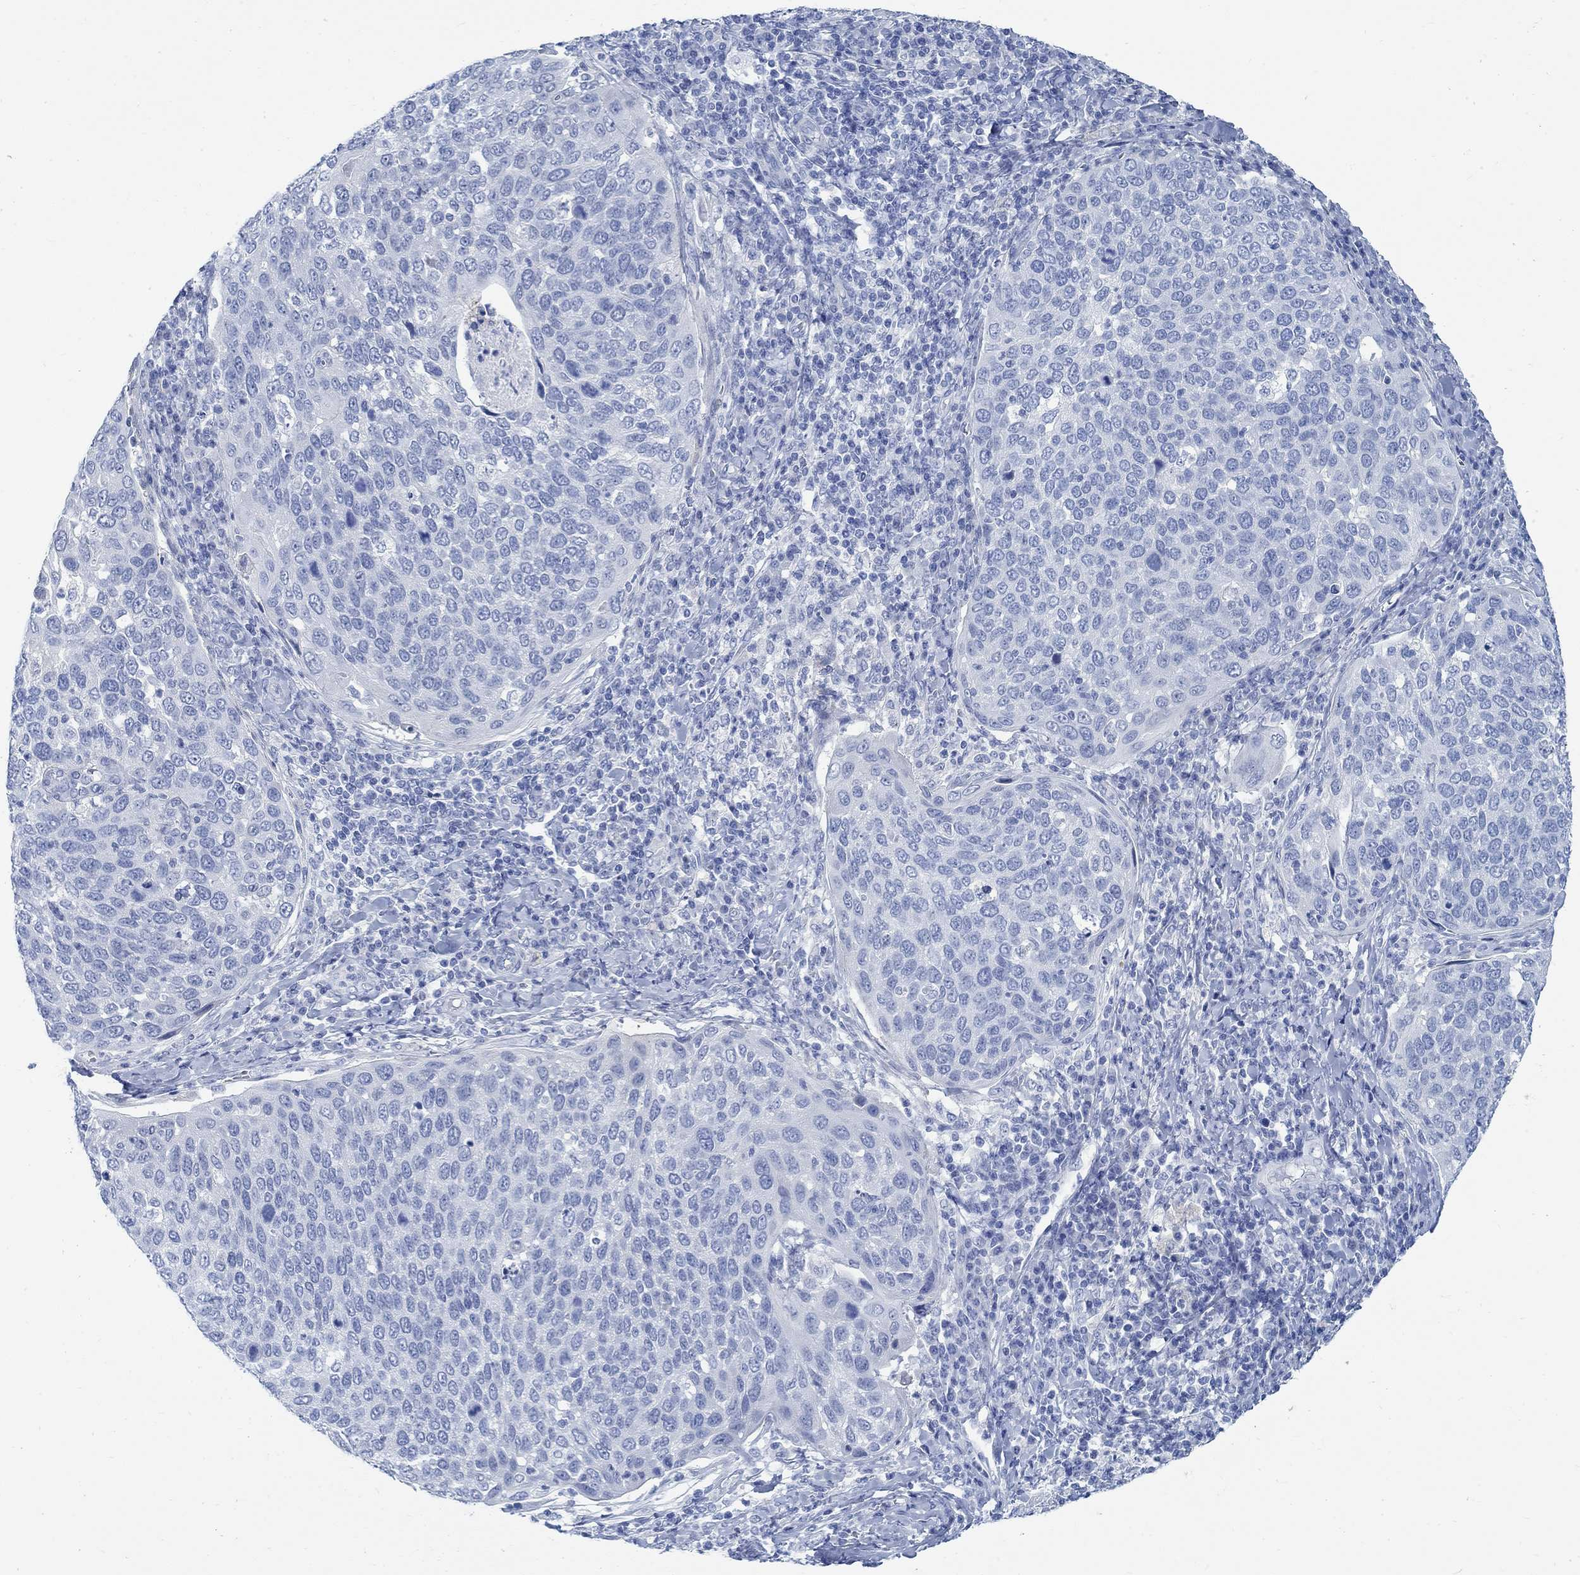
{"staining": {"intensity": "negative", "quantity": "none", "location": "none"}, "tissue": "cervical cancer", "cell_type": "Tumor cells", "image_type": "cancer", "snomed": [{"axis": "morphology", "description": "Squamous cell carcinoma, NOS"}, {"axis": "topography", "description": "Cervix"}], "caption": "This photomicrograph is of cervical cancer (squamous cell carcinoma) stained with immunohistochemistry (IHC) to label a protein in brown with the nuclei are counter-stained blue. There is no staining in tumor cells.", "gene": "RBM20", "patient": {"sex": "female", "age": 54}}